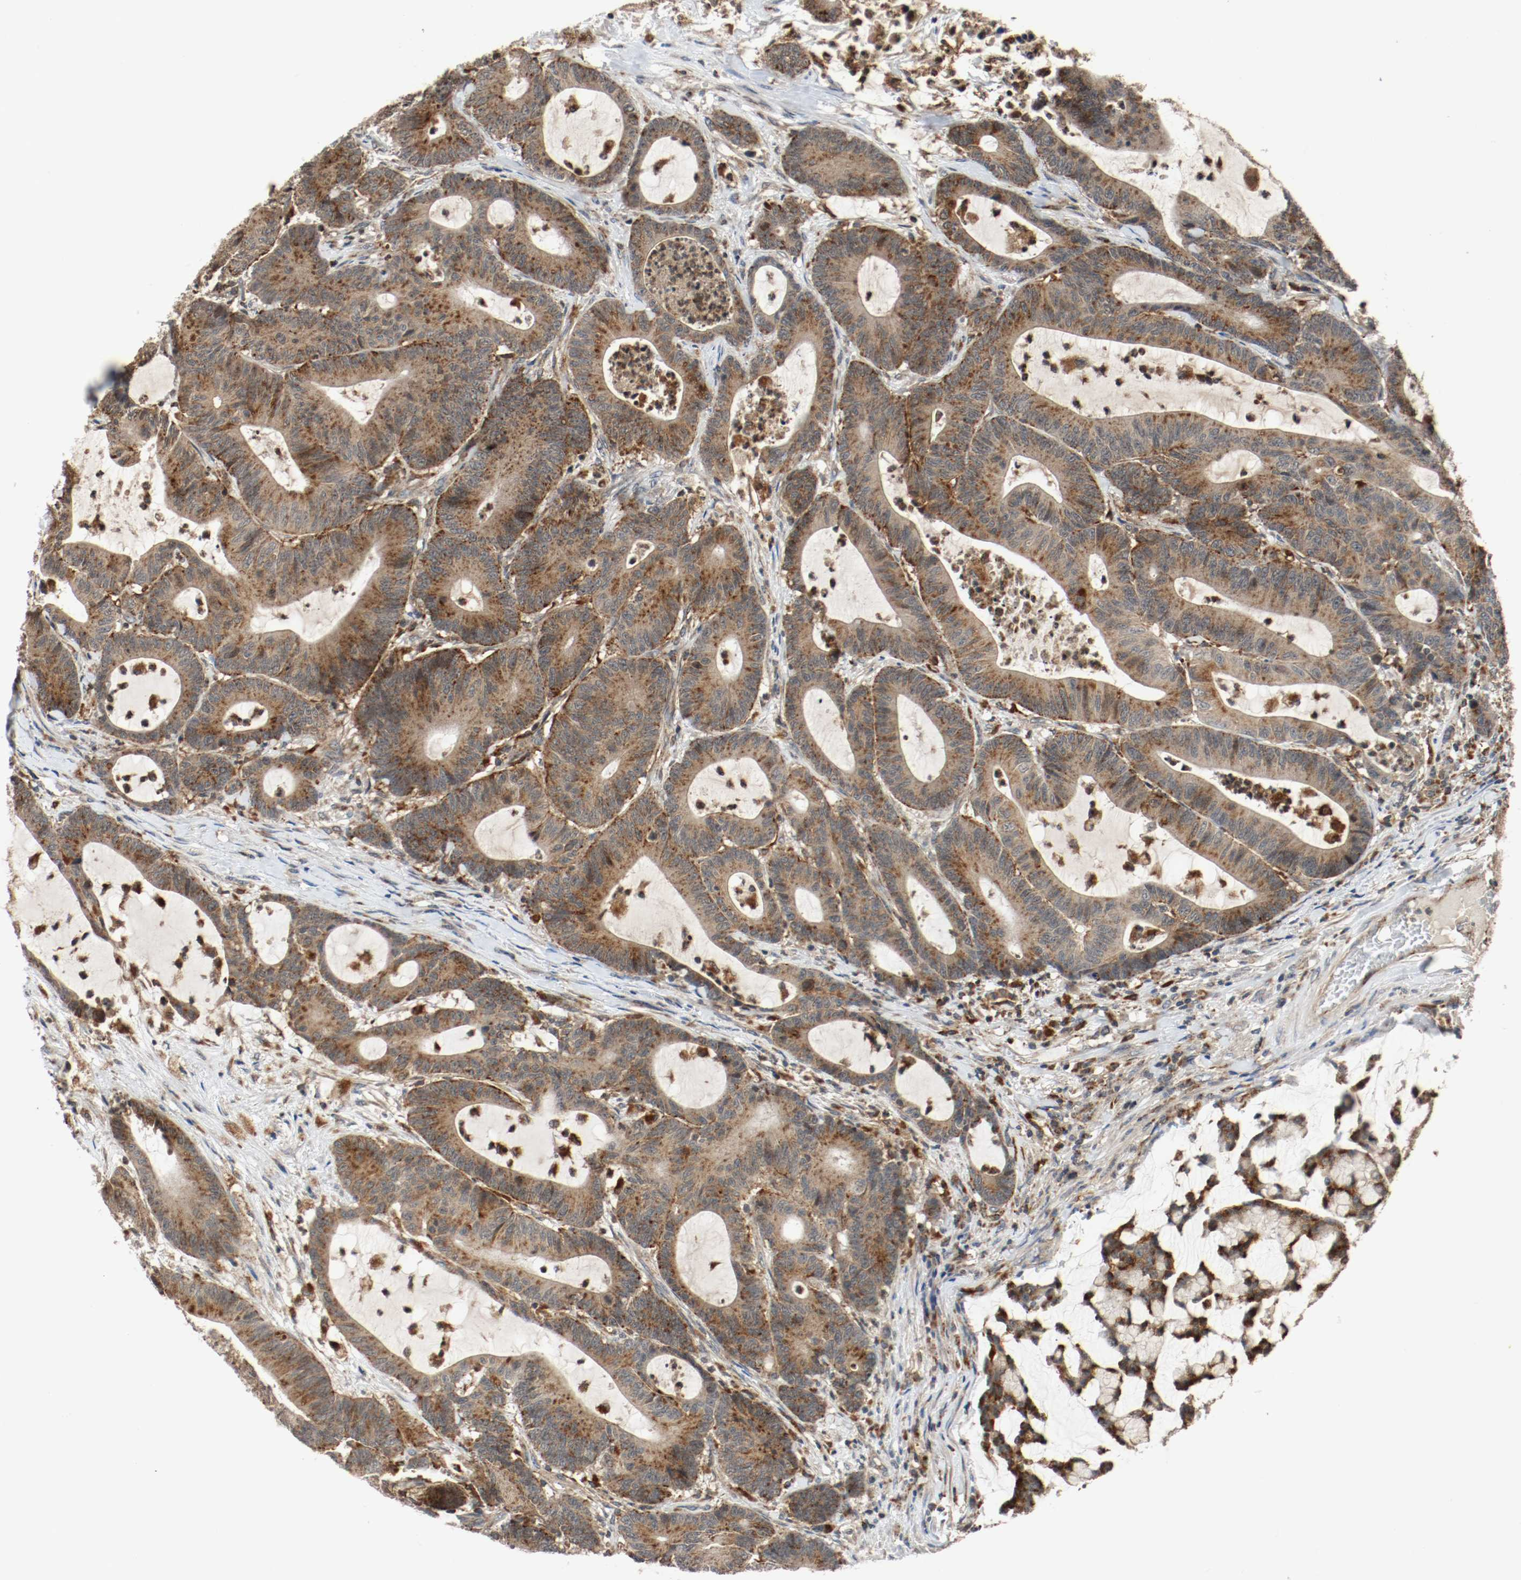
{"staining": {"intensity": "moderate", "quantity": ">75%", "location": "cytoplasmic/membranous"}, "tissue": "colorectal cancer", "cell_type": "Tumor cells", "image_type": "cancer", "snomed": [{"axis": "morphology", "description": "Adenocarcinoma, NOS"}, {"axis": "topography", "description": "Colon"}], "caption": "This micrograph reveals adenocarcinoma (colorectal) stained with IHC to label a protein in brown. The cytoplasmic/membranous of tumor cells show moderate positivity for the protein. Nuclei are counter-stained blue.", "gene": "LAMP2", "patient": {"sex": "female", "age": 84}}